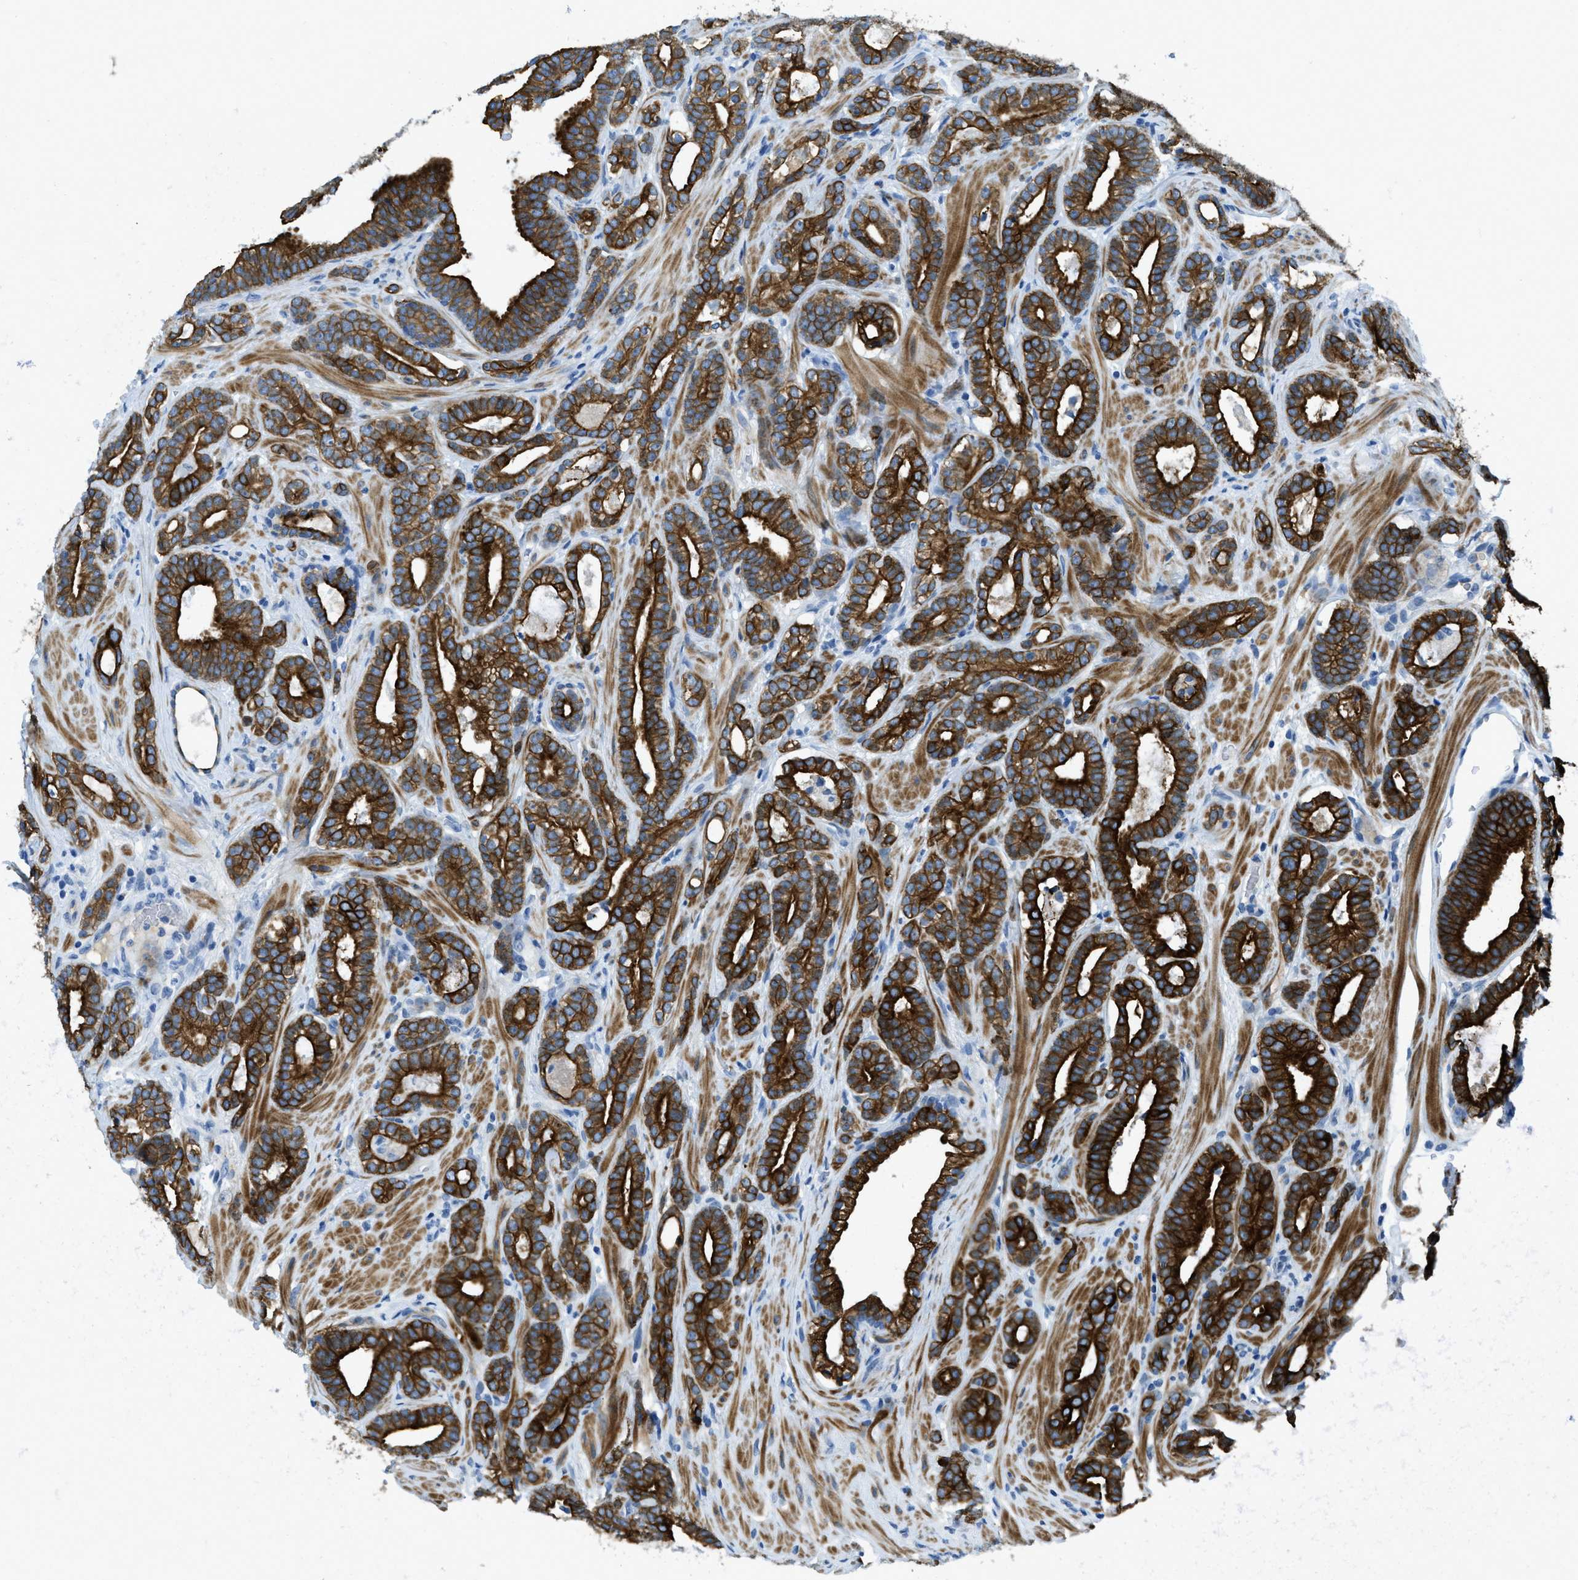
{"staining": {"intensity": "strong", "quantity": ">75%", "location": "cytoplasmic/membranous"}, "tissue": "prostate cancer", "cell_type": "Tumor cells", "image_type": "cancer", "snomed": [{"axis": "morphology", "description": "Adenocarcinoma, High grade"}, {"axis": "topography", "description": "Prostate"}], "caption": "Protein staining by IHC shows strong cytoplasmic/membranous expression in approximately >75% of tumor cells in high-grade adenocarcinoma (prostate).", "gene": "KLHL8", "patient": {"sex": "male", "age": 60}}